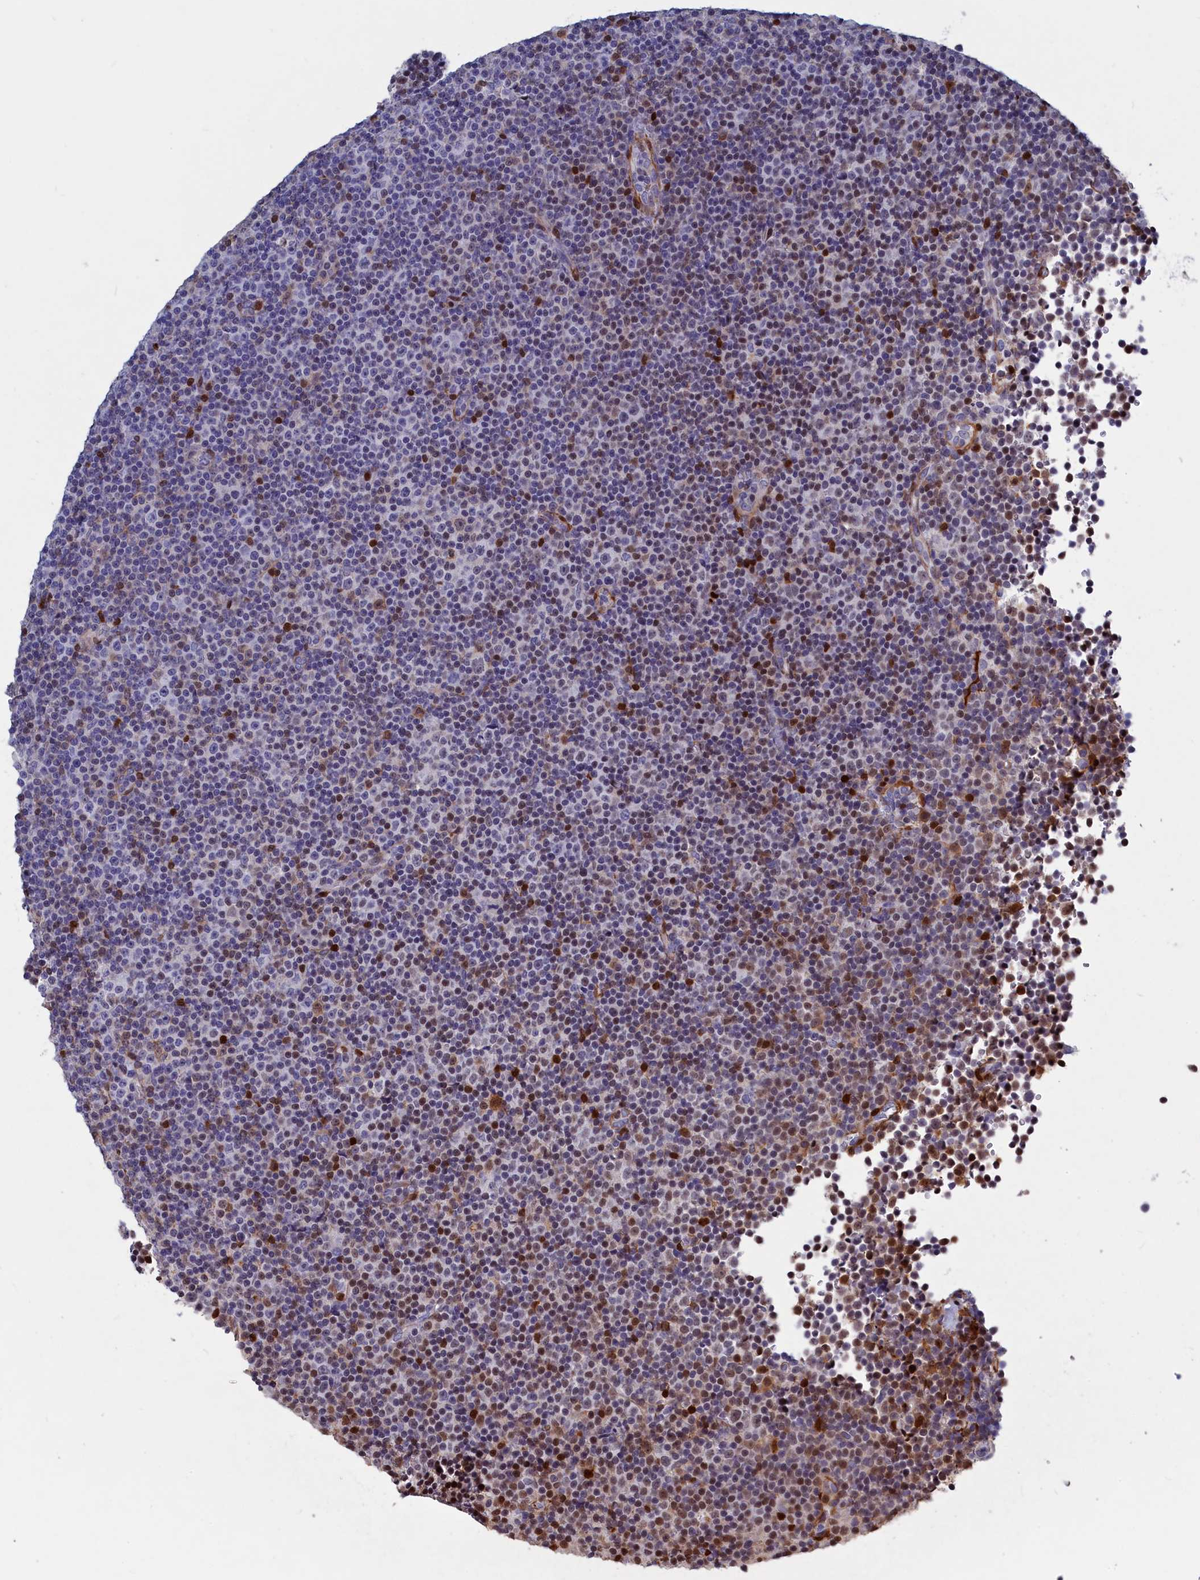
{"staining": {"intensity": "moderate", "quantity": "<25%", "location": "nuclear"}, "tissue": "lymphoma", "cell_type": "Tumor cells", "image_type": "cancer", "snomed": [{"axis": "morphology", "description": "Malignant lymphoma, non-Hodgkin's type, Low grade"}, {"axis": "topography", "description": "Lymph node"}], "caption": "This is an image of immunohistochemistry staining of low-grade malignant lymphoma, non-Hodgkin's type, which shows moderate expression in the nuclear of tumor cells.", "gene": "CRIP1", "patient": {"sex": "female", "age": 67}}